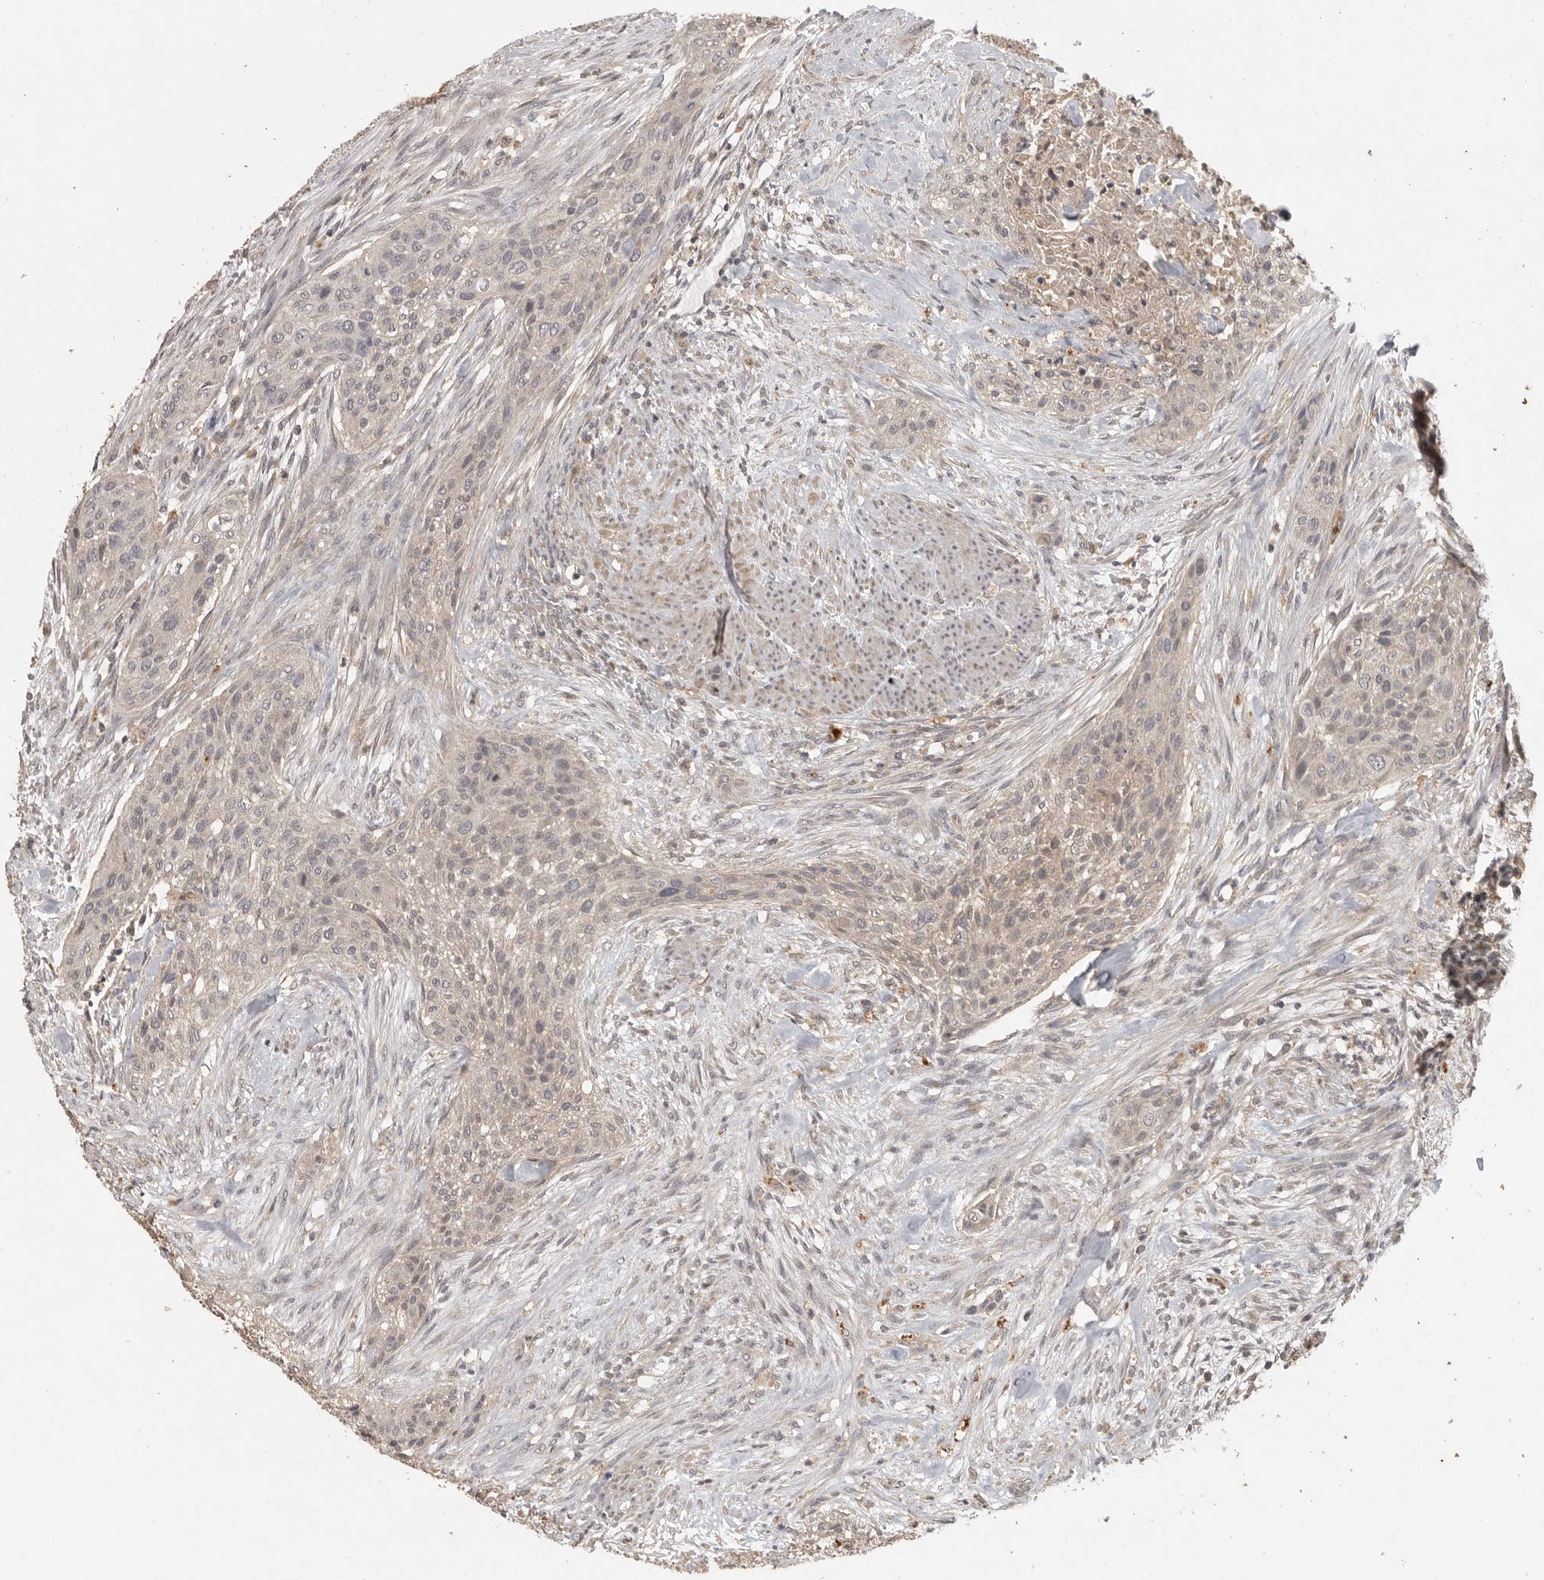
{"staining": {"intensity": "weak", "quantity": "<25%", "location": "cytoplasmic/membranous"}, "tissue": "urothelial cancer", "cell_type": "Tumor cells", "image_type": "cancer", "snomed": [{"axis": "morphology", "description": "Urothelial carcinoma, High grade"}, {"axis": "topography", "description": "Urinary bladder"}], "caption": "Tumor cells show no significant protein positivity in urothelial cancer. The staining was performed using DAB (3,3'-diaminobenzidine) to visualize the protein expression in brown, while the nuclei were stained in blue with hematoxylin (Magnification: 20x).", "gene": "ADAMTS4", "patient": {"sex": "male", "age": 35}}